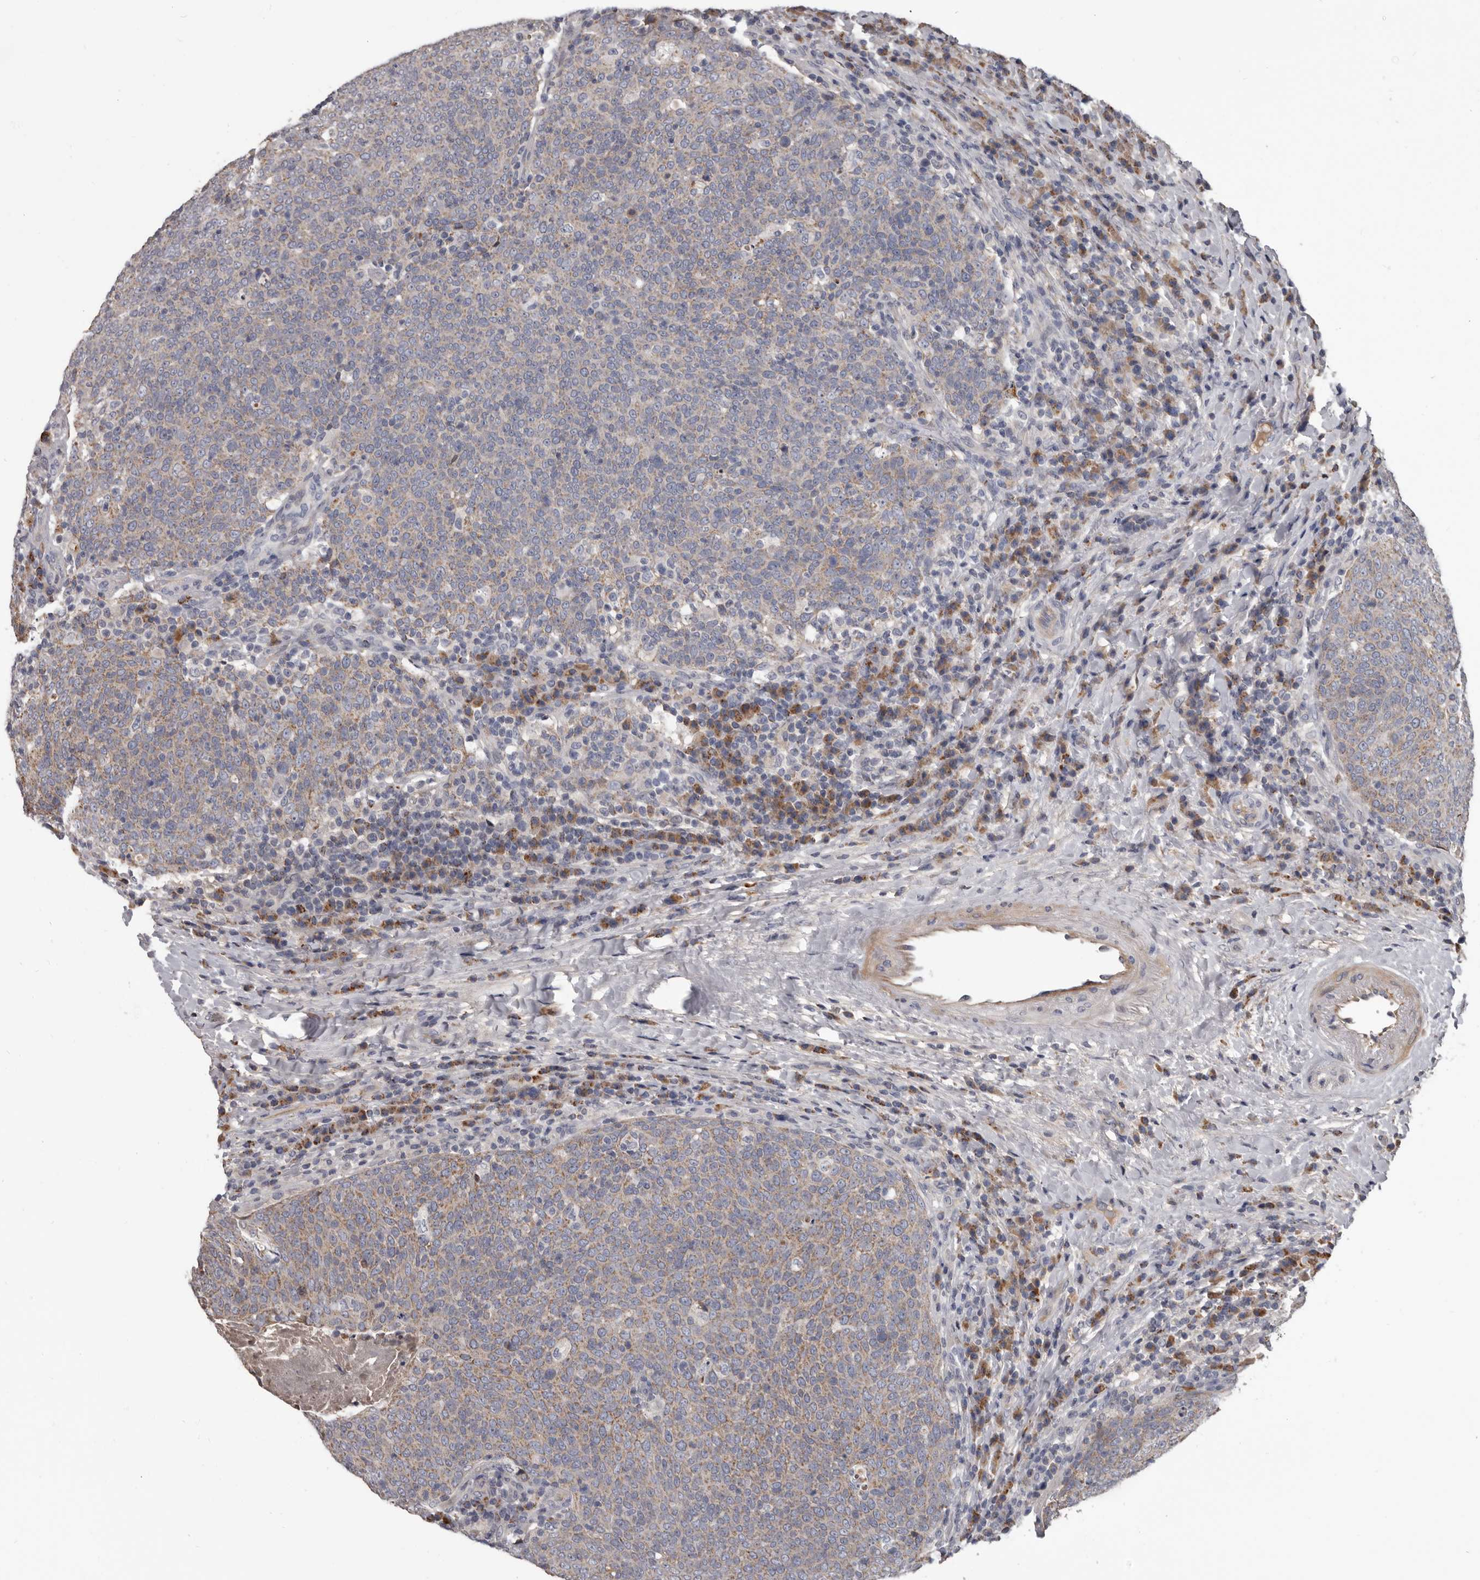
{"staining": {"intensity": "weak", "quantity": "25%-75%", "location": "cytoplasmic/membranous"}, "tissue": "head and neck cancer", "cell_type": "Tumor cells", "image_type": "cancer", "snomed": [{"axis": "morphology", "description": "Squamous cell carcinoma, NOS"}, {"axis": "morphology", "description": "Squamous cell carcinoma, metastatic, NOS"}, {"axis": "topography", "description": "Lymph node"}, {"axis": "topography", "description": "Head-Neck"}], "caption": "Brown immunohistochemical staining in head and neck cancer demonstrates weak cytoplasmic/membranous staining in about 25%-75% of tumor cells.", "gene": "ALDH5A1", "patient": {"sex": "male", "age": 62}}